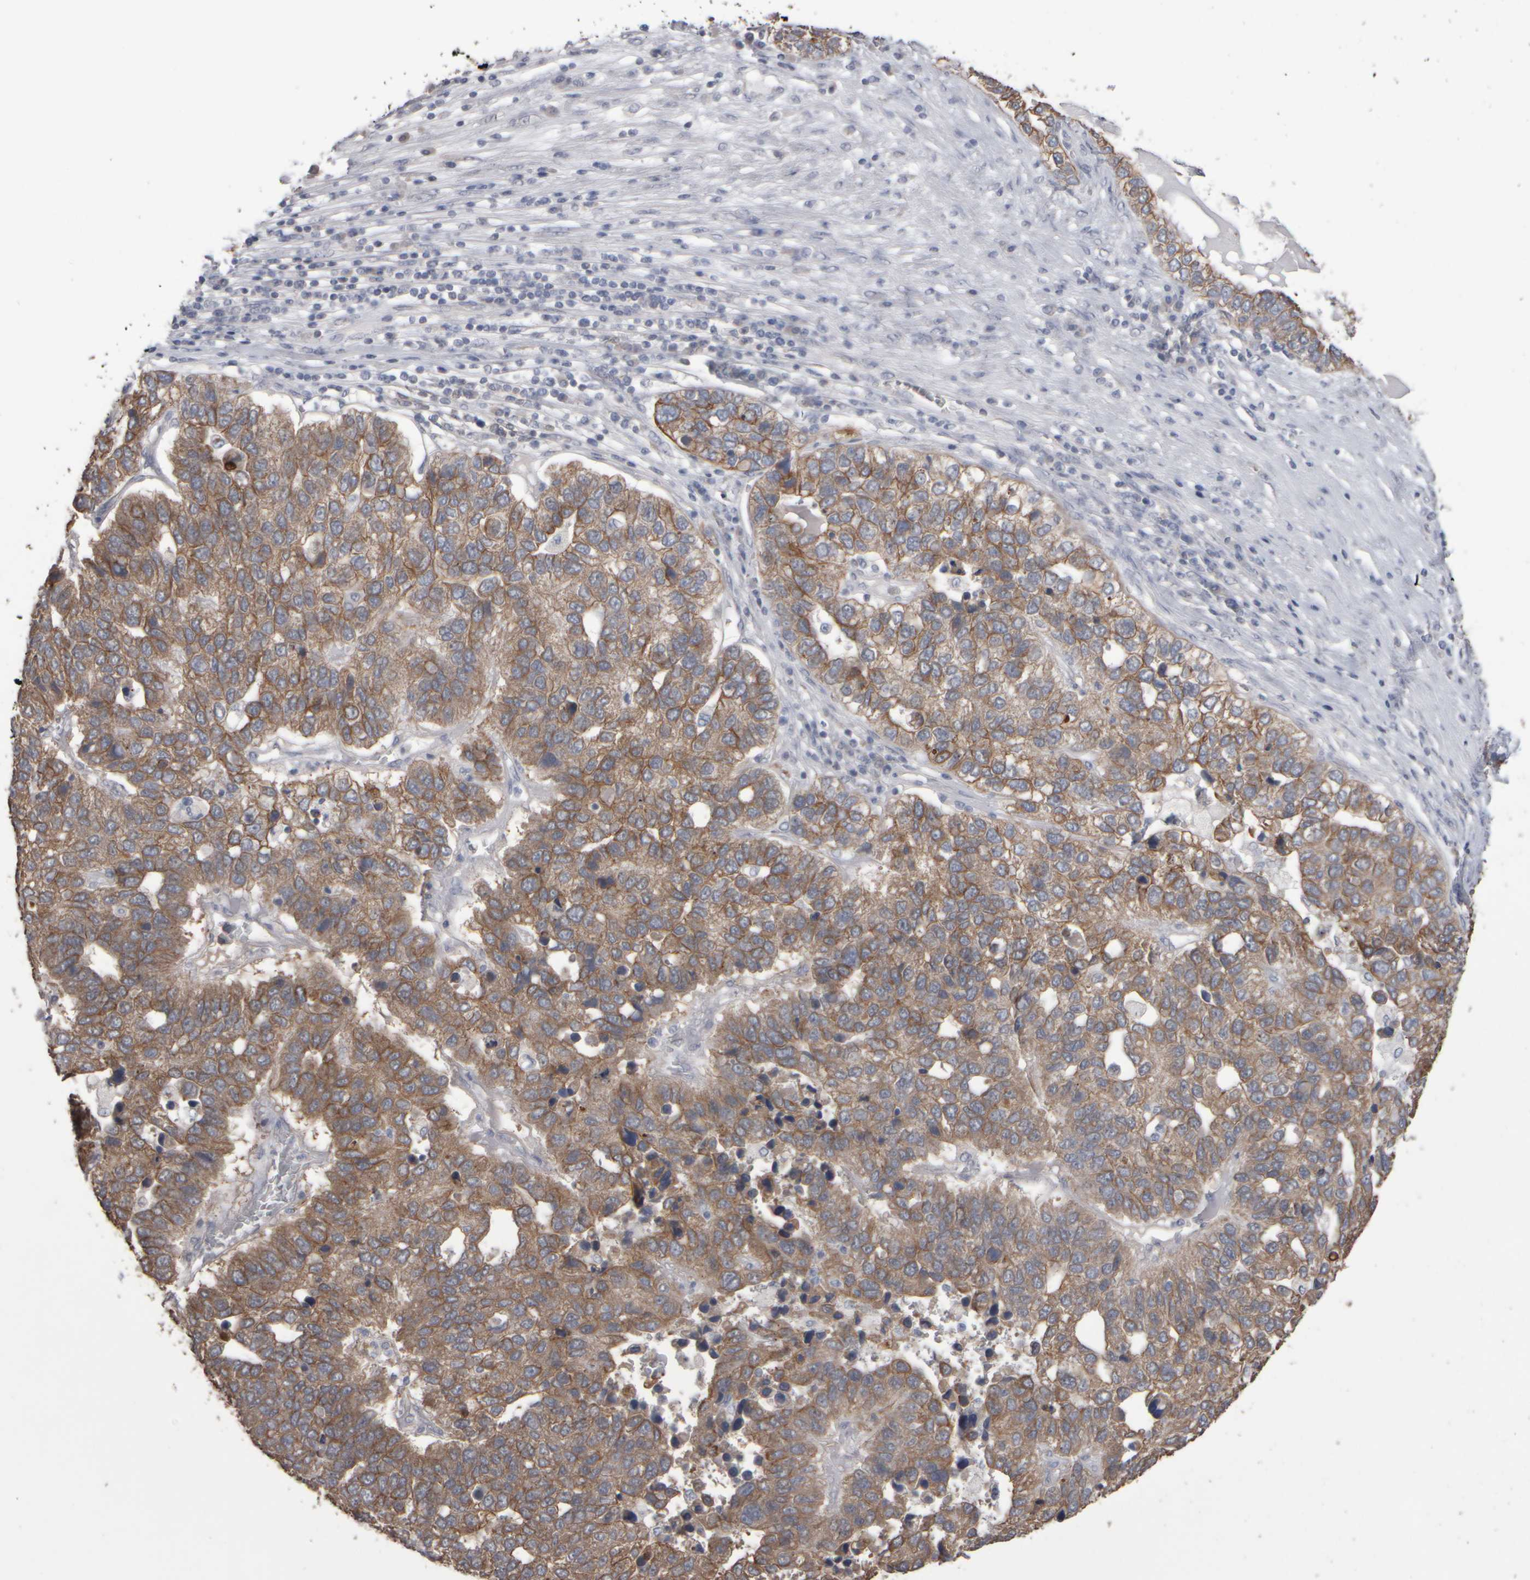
{"staining": {"intensity": "moderate", "quantity": ">75%", "location": "cytoplasmic/membranous"}, "tissue": "pancreatic cancer", "cell_type": "Tumor cells", "image_type": "cancer", "snomed": [{"axis": "morphology", "description": "Adenocarcinoma, NOS"}, {"axis": "topography", "description": "Pancreas"}], "caption": "Immunohistochemical staining of human pancreatic adenocarcinoma reveals medium levels of moderate cytoplasmic/membranous staining in about >75% of tumor cells.", "gene": "EPHX2", "patient": {"sex": "female", "age": 61}}